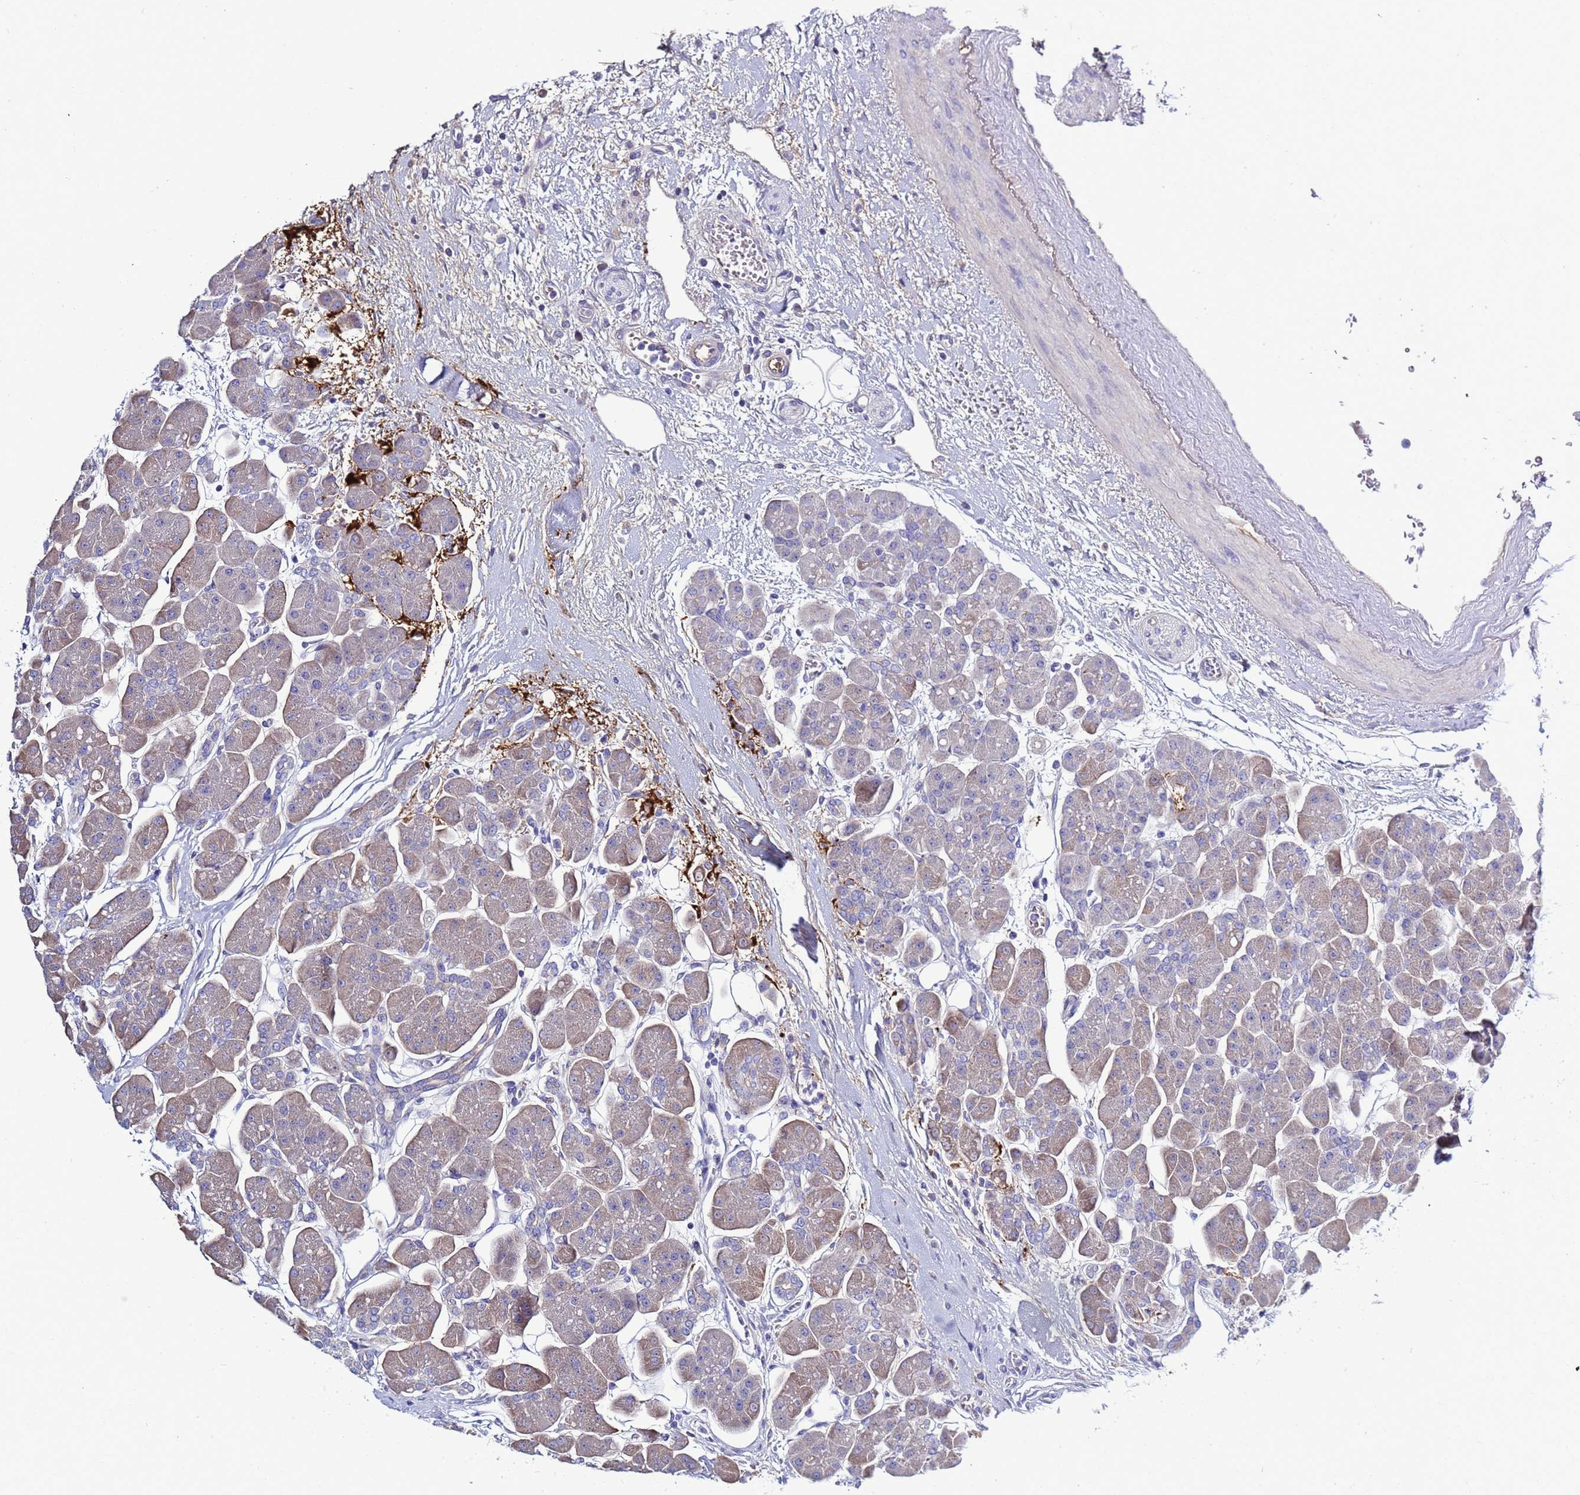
{"staining": {"intensity": "negative", "quantity": "none", "location": "none"}, "tissue": "pancreas", "cell_type": "Exocrine glandular cells", "image_type": "normal", "snomed": [{"axis": "morphology", "description": "Normal tissue, NOS"}, {"axis": "topography", "description": "Pancreas"}], "caption": "Immunohistochemistry (IHC) image of unremarkable pancreas stained for a protein (brown), which shows no positivity in exocrine glandular cells. The staining is performed using DAB (3,3'-diaminobenzidine) brown chromogen with nuclei counter-stained in using hematoxylin.", "gene": "C4orf46", "patient": {"sex": "male", "age": 66}}